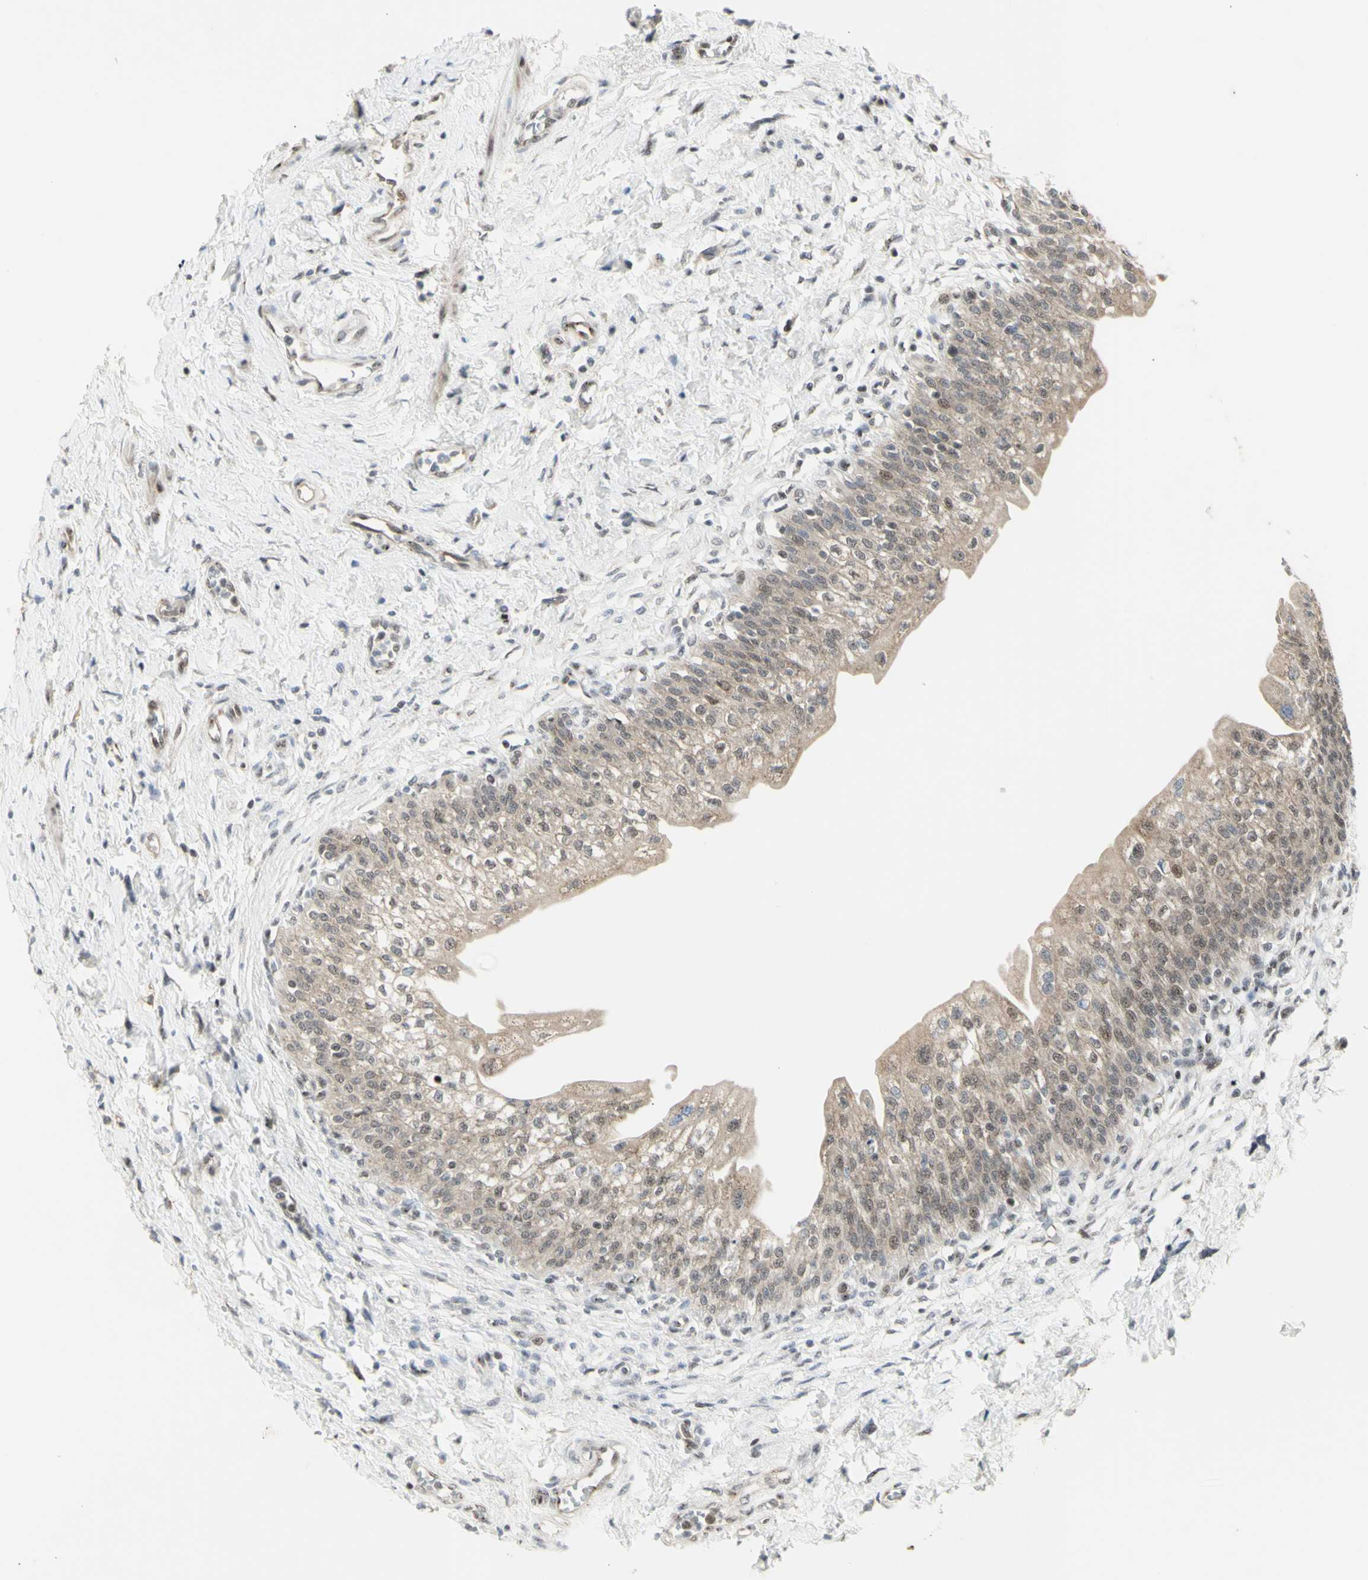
{"staining": {"intensity": "moderate", "quantity": ">75%", "location": "cytoplasmic/membranous"}, "tissue": "urinary bladder", "cell_type": "Urothelial cells", "image_type": "normal", "snomed": [{"axis": "morphology", "description": "Normal tissue, NOS"}, {"axis": "topography", "description": "Urinary bladder"}], "caption": "Immunohistochemical staining of unremarkable urinary bladder demonstrates >75% levels of moderate cytoplasmic/membranous protein staining in approximately >75% of urothelial cells. The staining is performed using DAB (3,3'-diaminobenzidine) brown chromogen to label protein expression. The nuclei are counter-stained blue using hematoxylin.", "gene": "DHRS7B", "patient": {"sex": "male", "age": 55}}